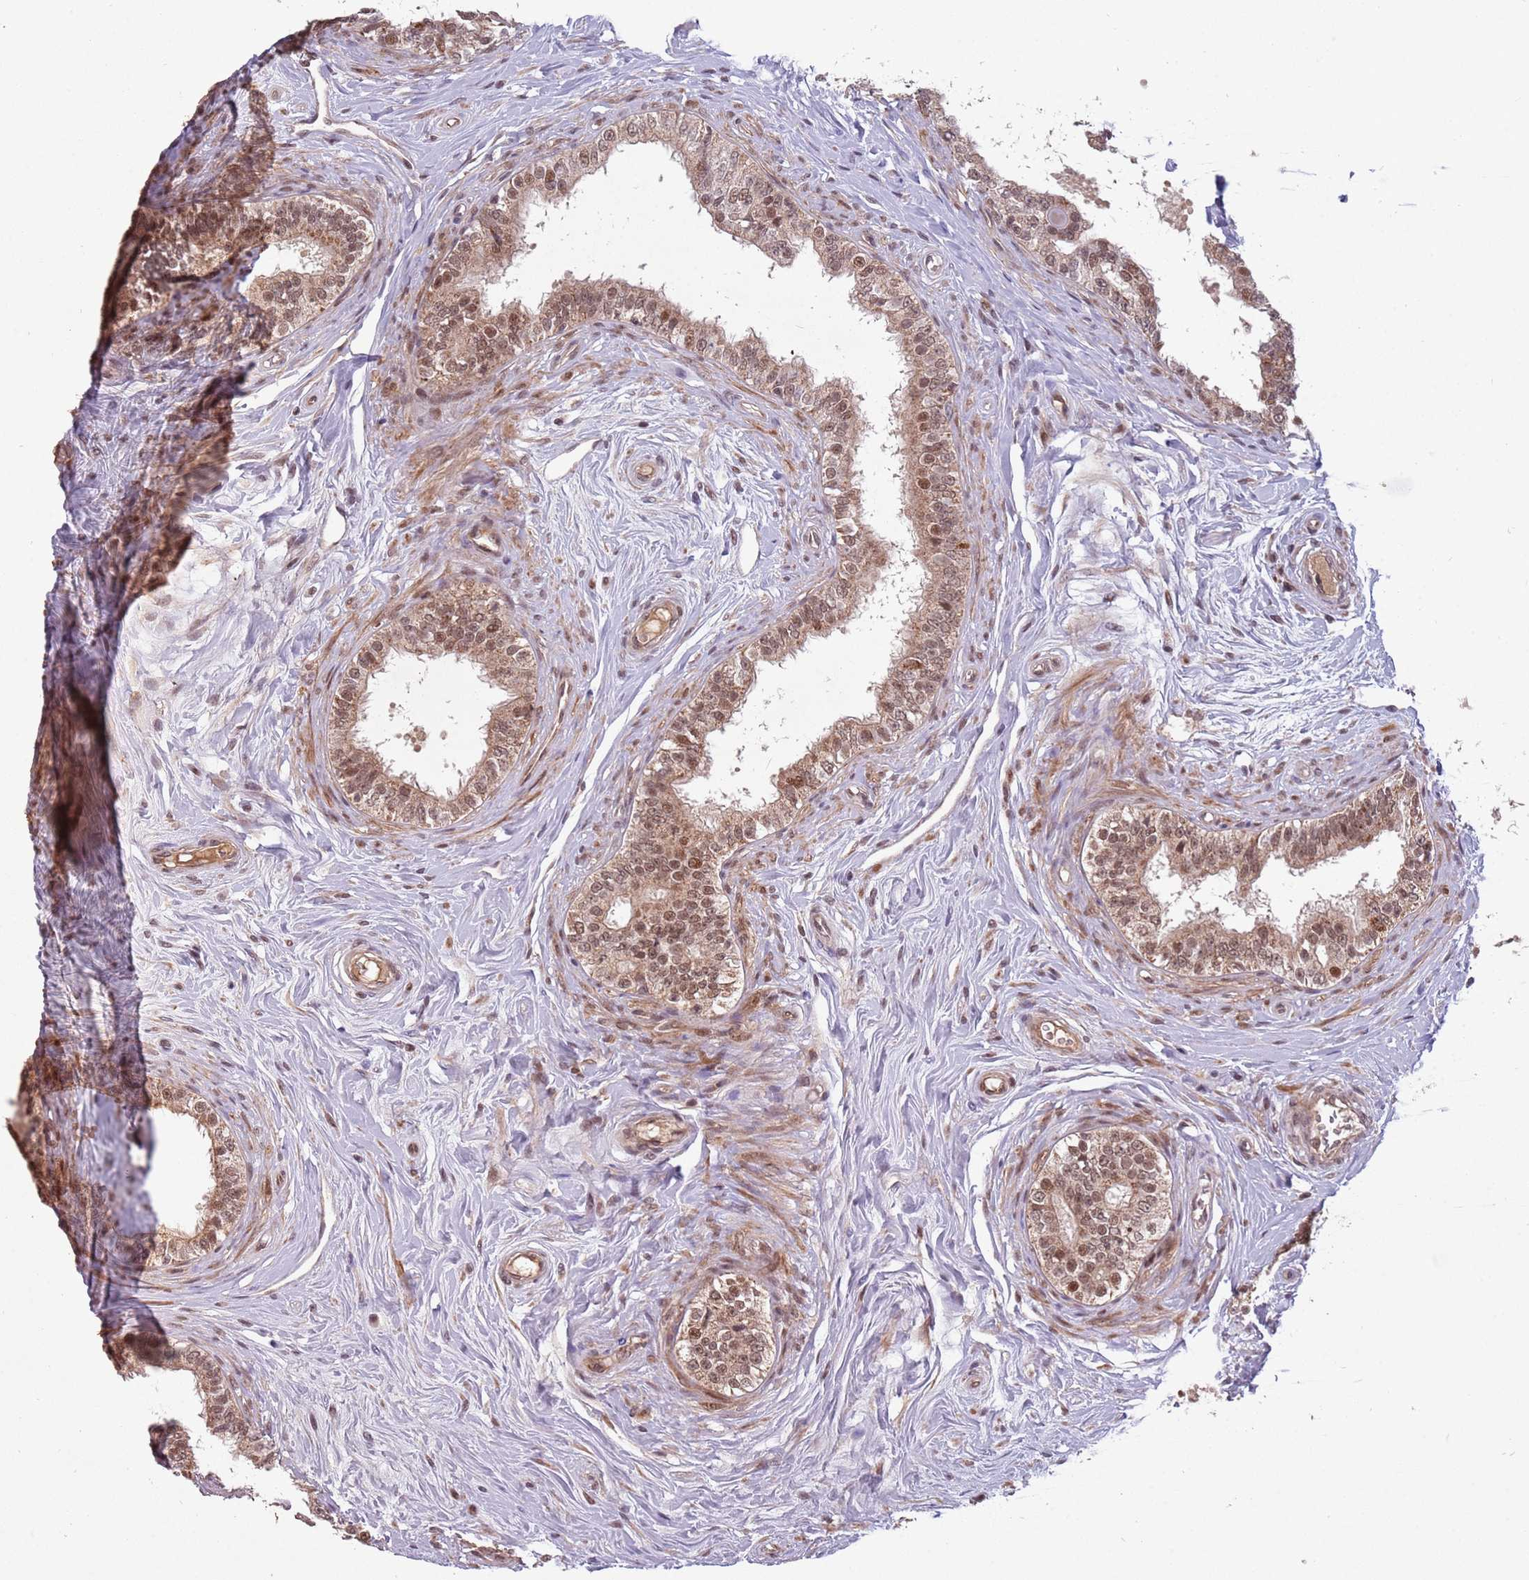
{"staining": {"intensity": "moderate", "quantity": ">75%", "location": "cytoplasmic/membranous,nuclear"}, "tissue": "epididymis", "cell_type": "Glandular cells", "image_type": "normal", "snomed": [{"axis": "morphology", "description": "Normal tissue, NOS"}, {"axis": "topography", "description": "Epididymis"}], "caption": "DAB (3,3'-diaminobenzidine) immunohistochemical staining of benign human epididymis displays moderate cytoplasmic/membranous,nuclear protein positivity in approximately >75% of glandular cells. The staining is performed using DAB brown chromogen to label protein expression. The nuclei are counter-stained blue using hematoxylin.", "gene": "SUDS3", "patient": {"sex": "male", "age": 33}}